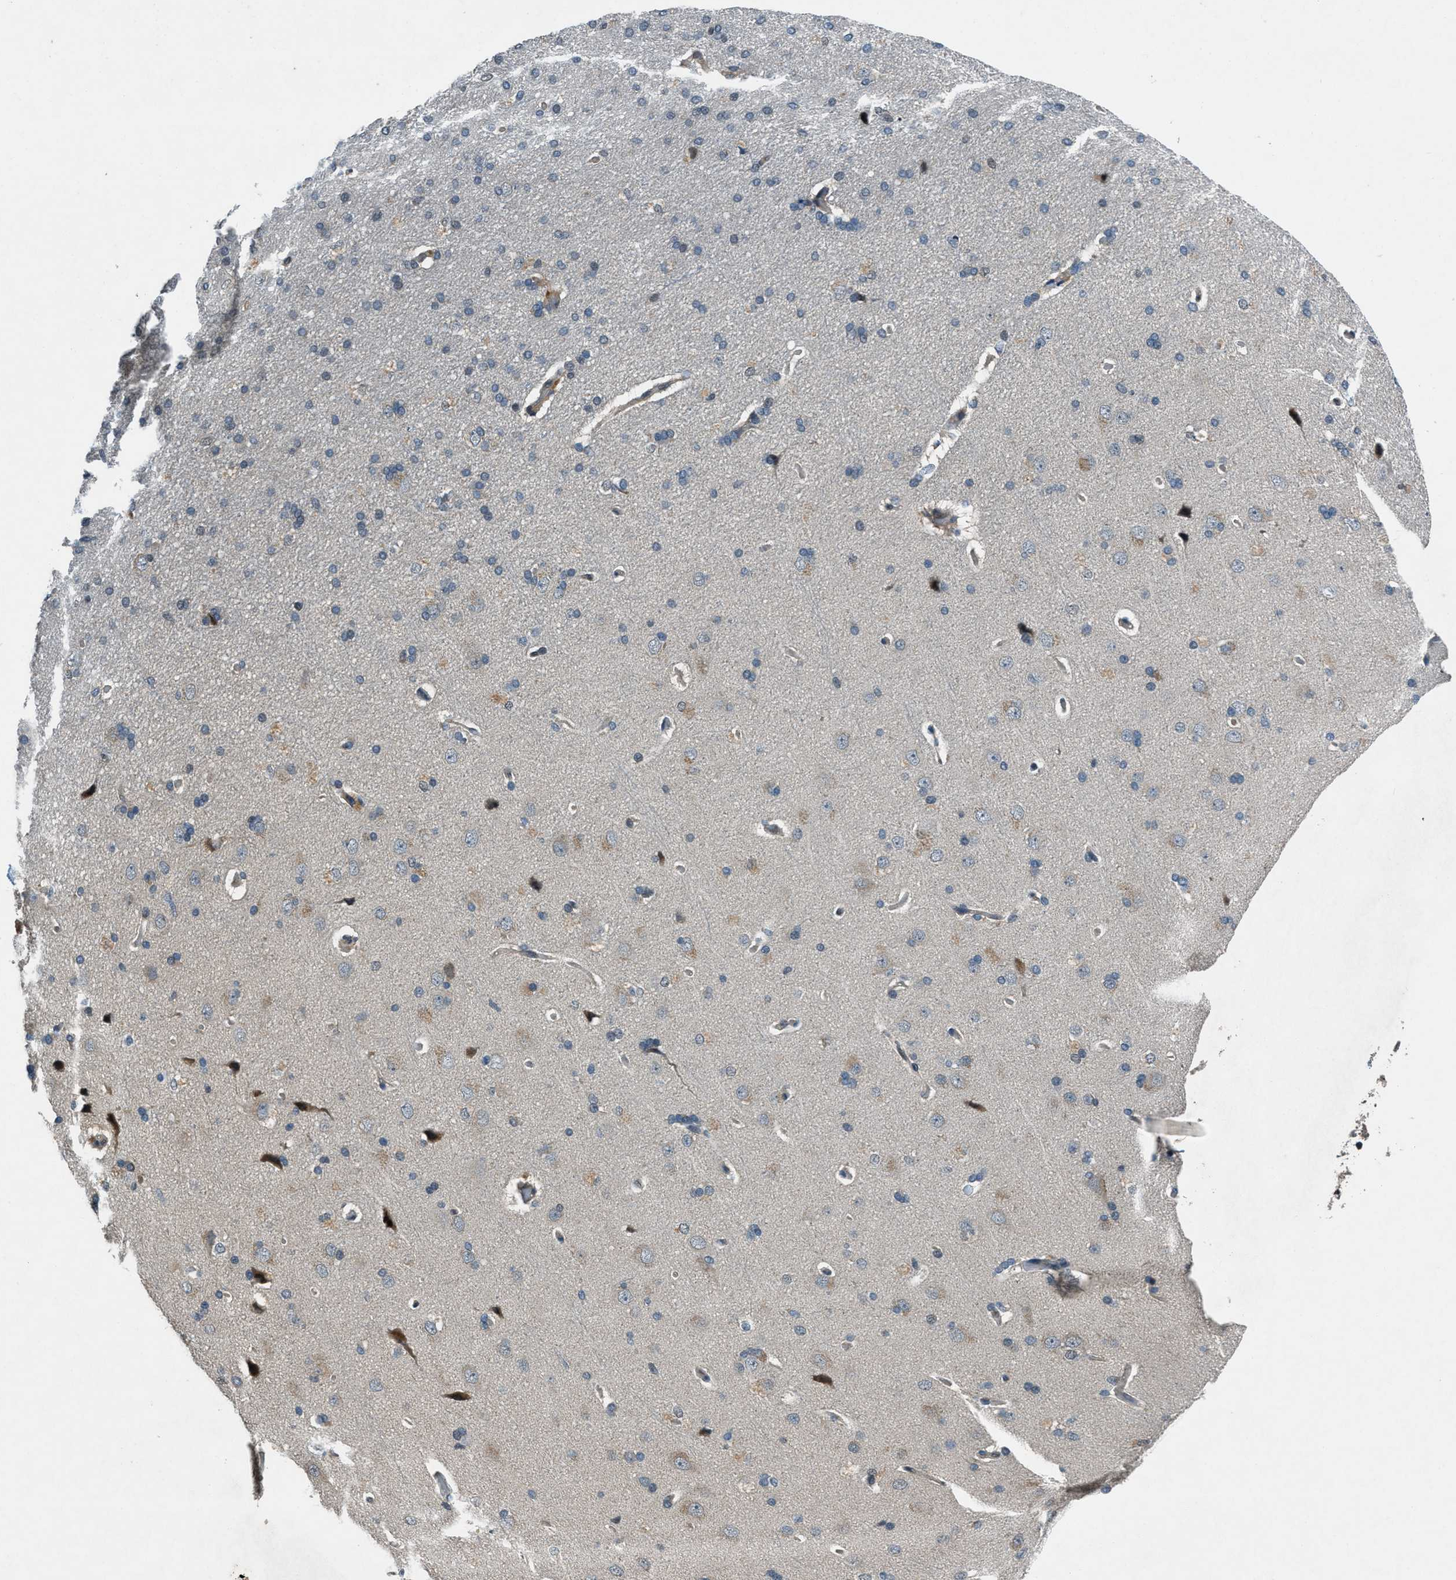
{"staining": {"intensity": "weak", "quantity": "25%-75%", "location": "cytoplasmic/membranous"}, "tissue": "cerebral cortex", "cell_type": "Endothelial cells", "image_type": "normal", "snomed": [{"axis": "morphology", "description": "Normal tissue, NOS"}, {"axis": "topography", "description": "Cerebral cortex"}], "caption": "DAB (3,3'-diaminobenzidine) immunohistochemical staining of normal cerebral cortex shows weak cytoplasmic/membranous protein staining in about 25%-75% of endothelial cells. The staining was performed using DAB to visualize the protein expression in brown, while the nuclei were stained in blue with hematoxylin (Magnification: 20x).", "gene": "DUSP6", "patient": {"sex": "male", "age": 62}}